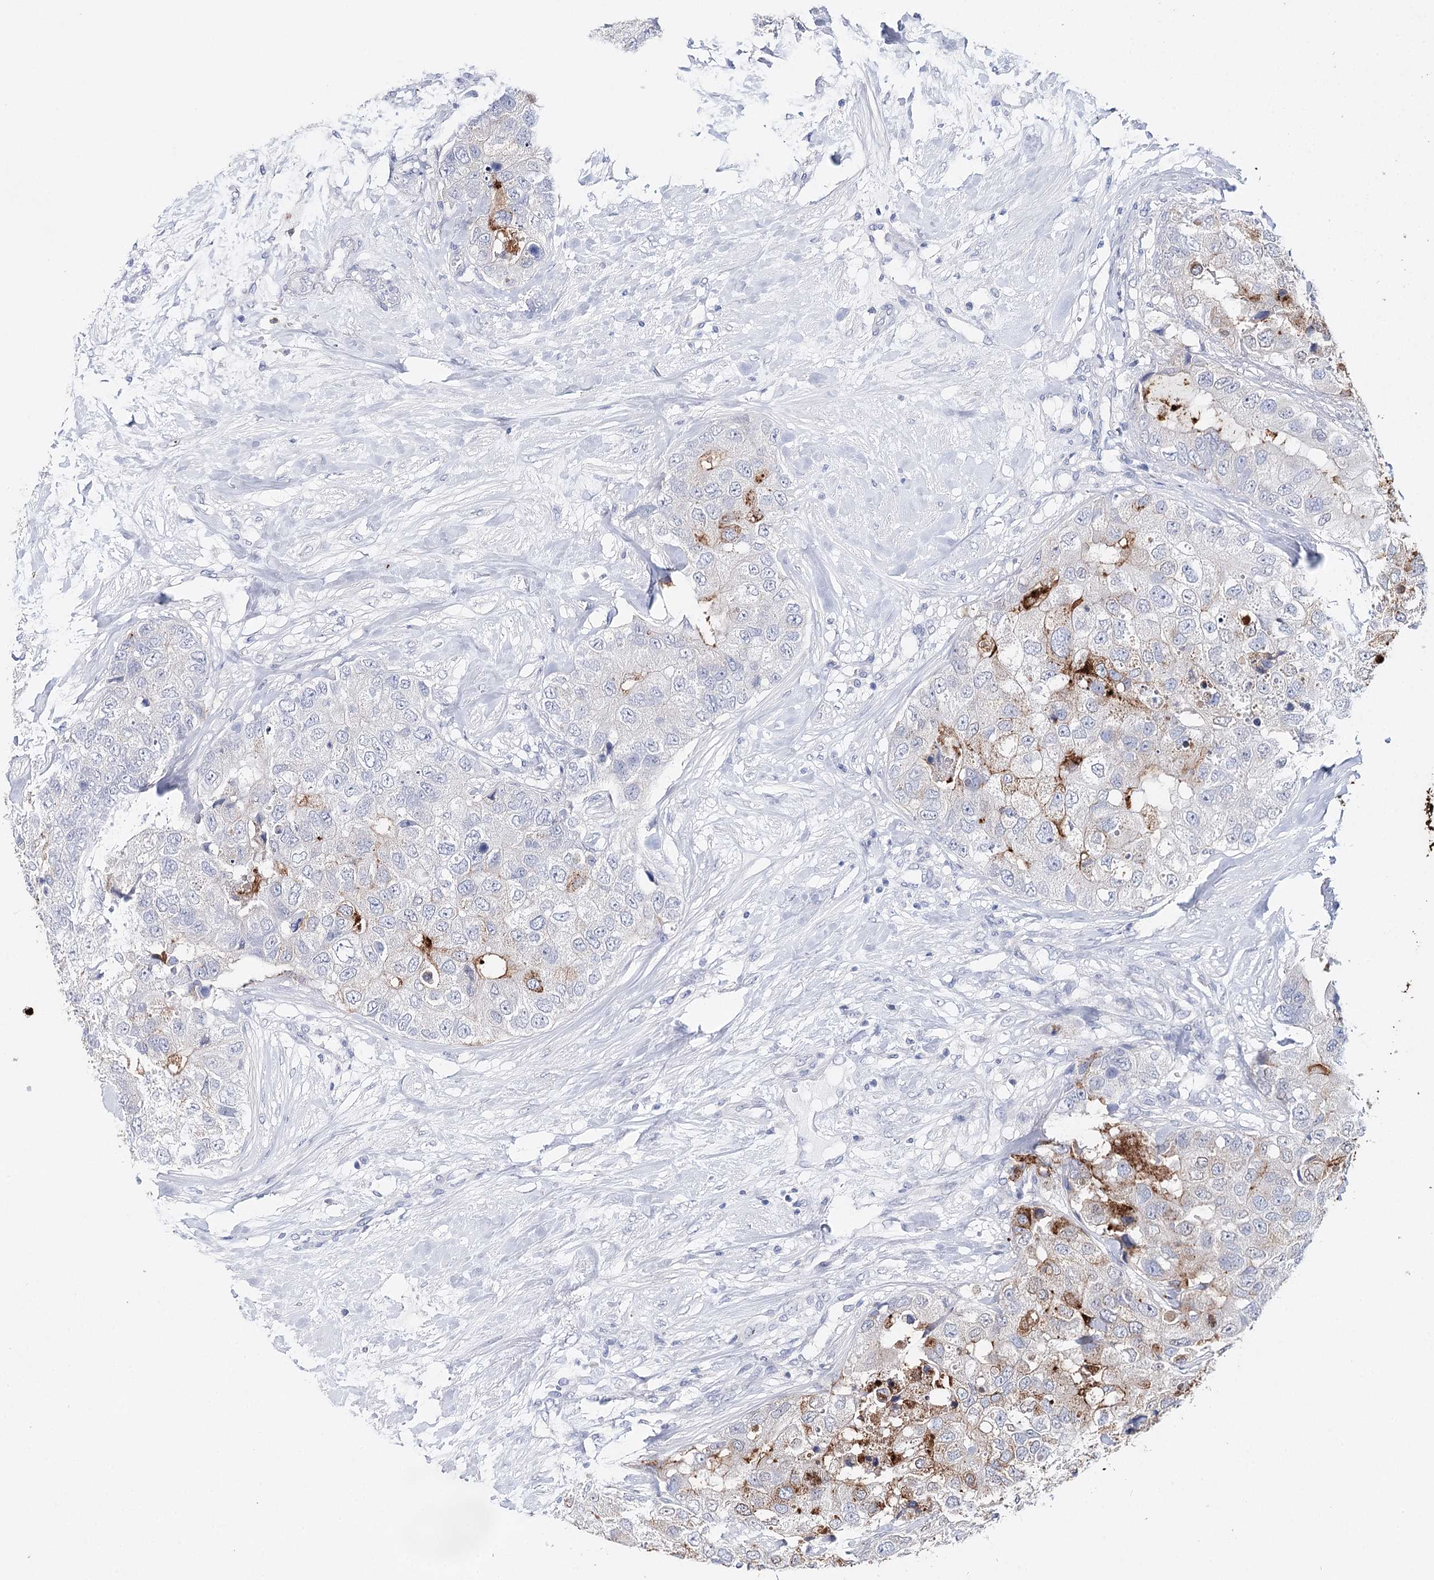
{"staining": {"intensity": "moderate", "quantity": "<25%", "location": "cytoplasmic/membranous"}, "tissue": "breast cancer", "cell_type": "Tumor cells", "image_type": "cancer", "snomed": [{"axis": "morphology", "description": "Duct carcinoma"}, {"axis": "topography", "description": "Breast"}], "caption": "The image demonstrates a brown stain indicating the presence of a protein in the cytoplasmic/membranous of tumor cells in breast cancer (intraductal carcinoma).", "gene": "CEACAM8", "patient": {"sex": "female", "age": 62}}